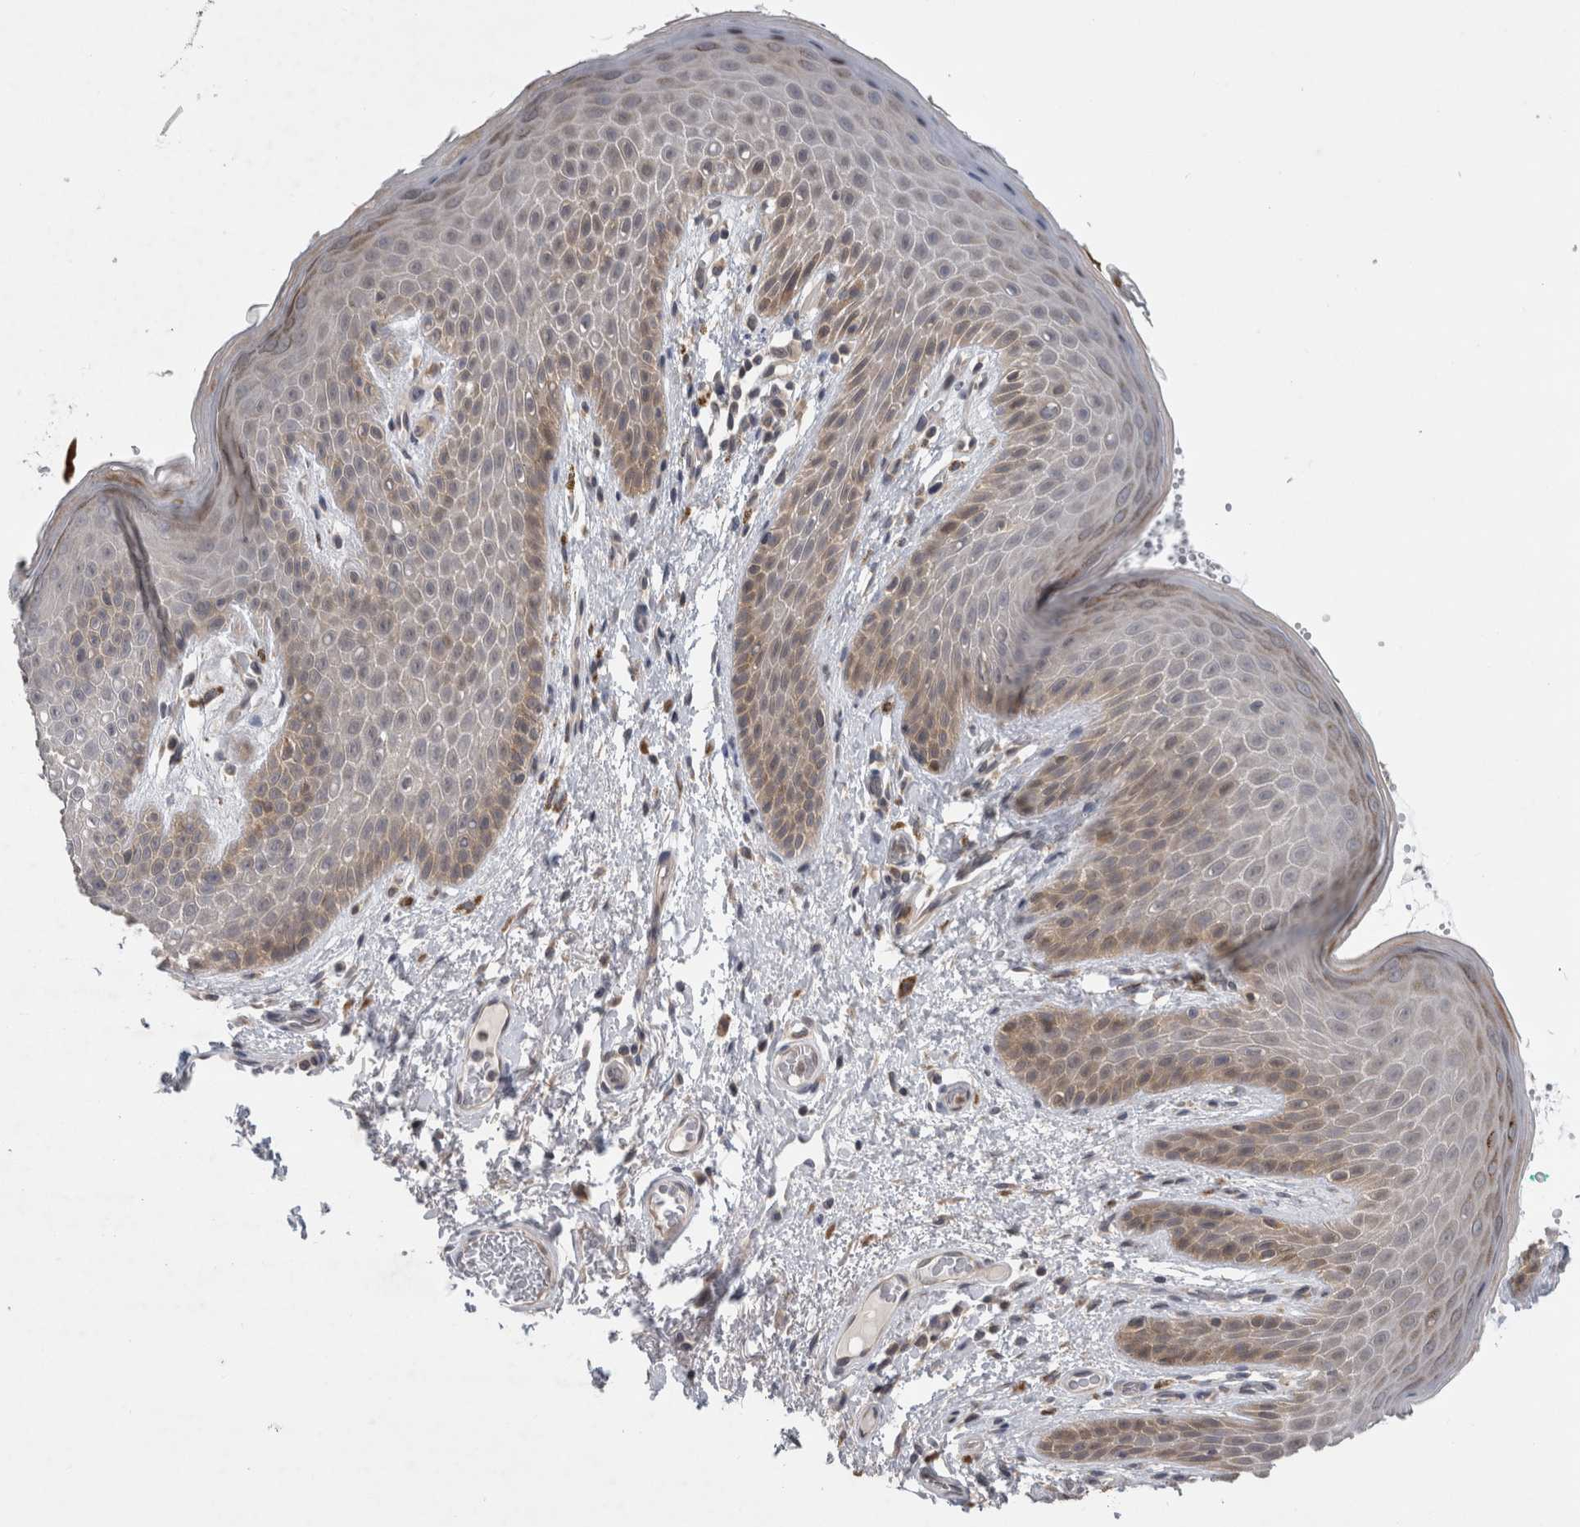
{"staining": {"intensity": "moderate", "quantity": "<25%", "location": "cytoplasmic/membranous"}, "tissue": "skin", "cell_type": "Epidermal cells", "image_type": "normal", "snomed": [{"axis": "morphology", "description": "Normal tissue, NOS"}, {"axis": "topography", "description": "Anal"}], "caption": "Immunohistochemistry (IHC) of benign human skin displays low levels of moderate cytoplasmic/membranous positivity in approximately <25% of epidermal cells. (DAB (3,3'-diaminobenzidine) IHC with brightfield microscopy, high magnification).", "gene": "AASDHPPT", "patient": {"sex": "male", "age": 74}}